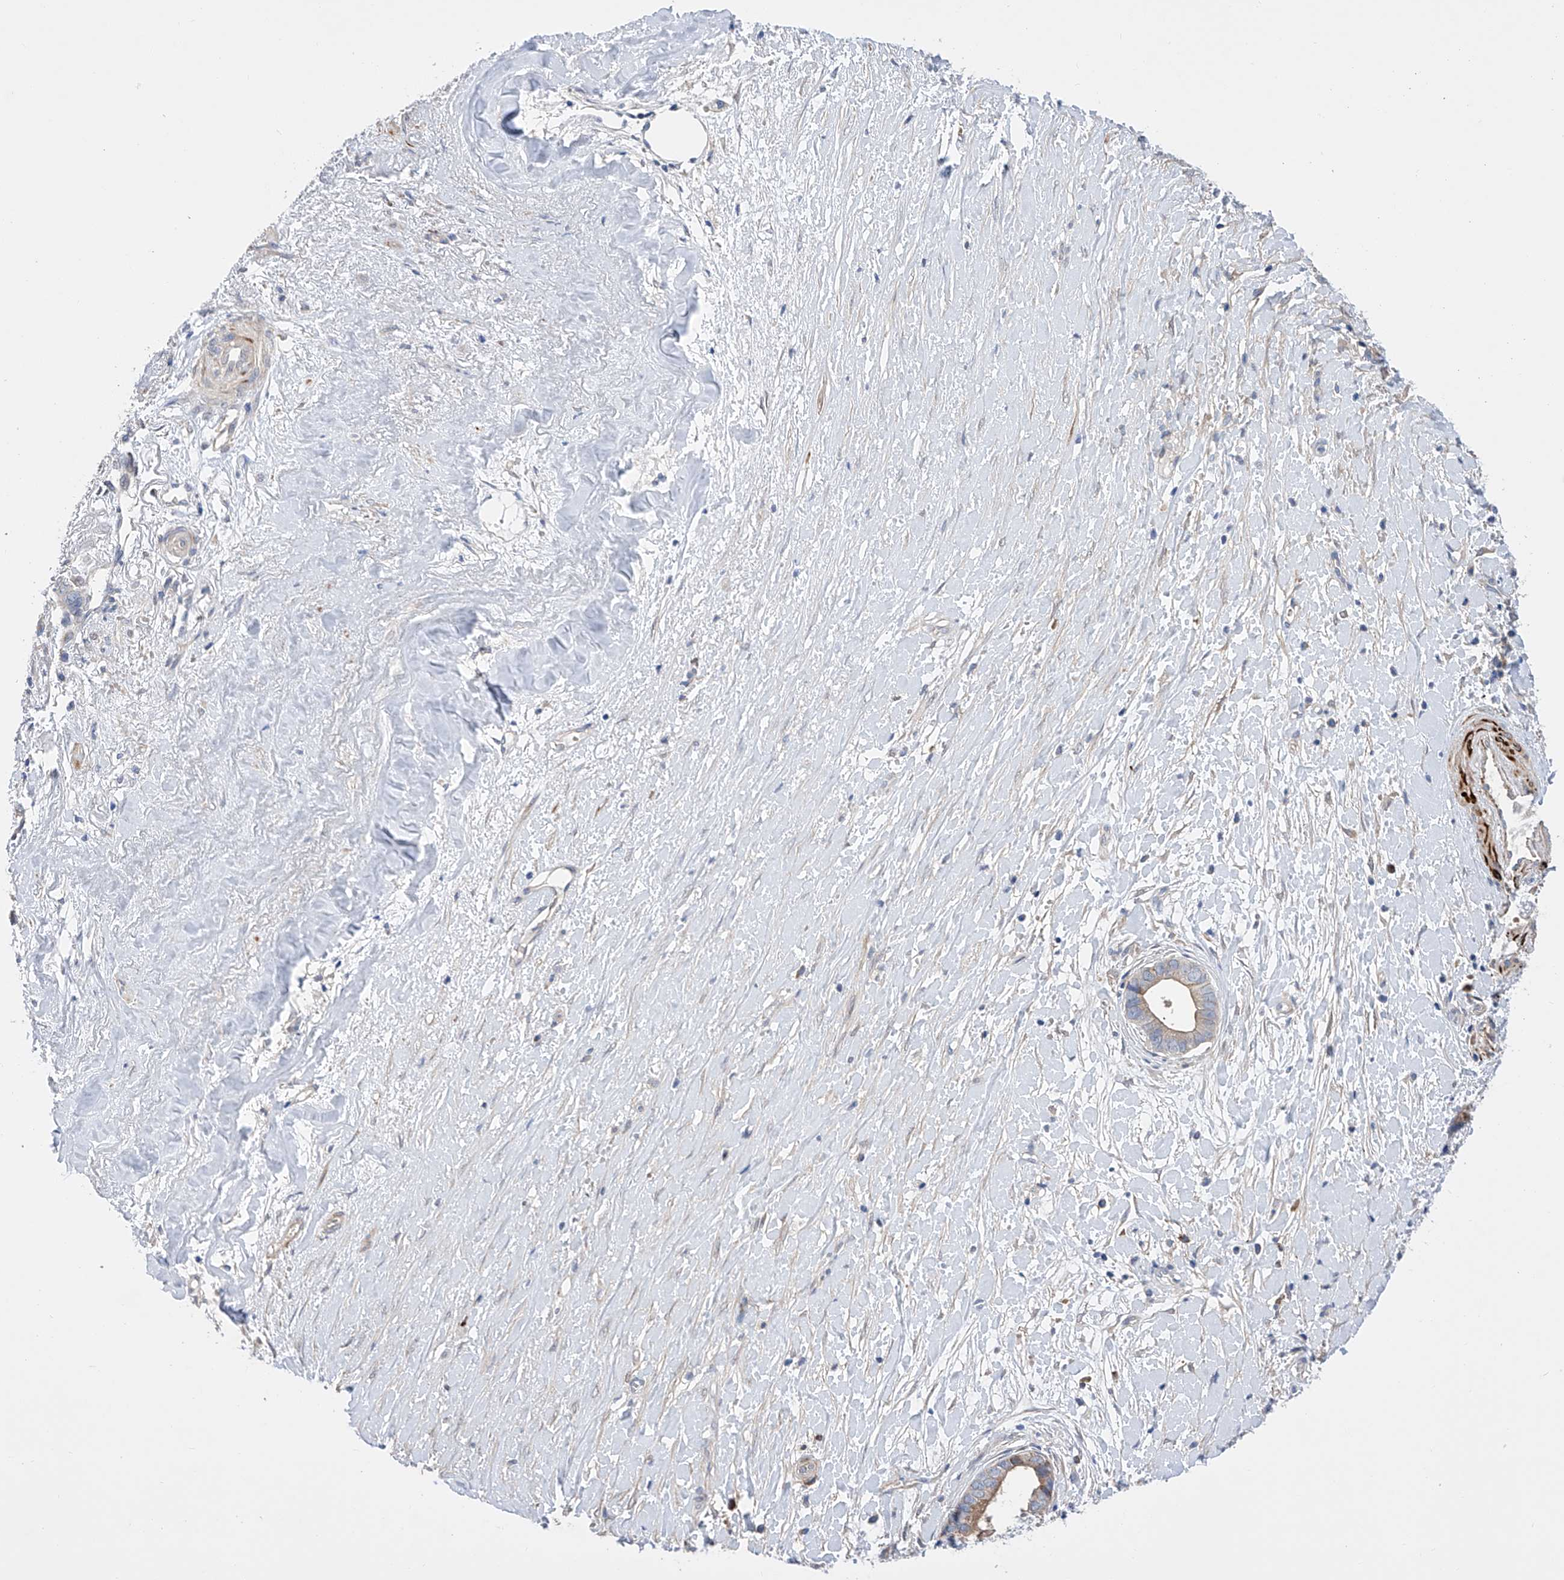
{"staining": {"intensity": "weak", "quantity": "<25%", "location": "cytoplasmic/membranous"}, "tissue": "liver cancer", "cell_type": "Tumor cells", "image_type": "cancer", "snomed": [{"axis": "morphology", "description": "Cholangiocarcinoma"}, {"axis": "topography", "description": "Liver"}], "caption": "Histopathology image shows no protein expression in tumor cells of liver cancer (cholangiocarcinoma) tissue.", "gene": "NFATC4", "patient": {"sex": "female", "age": 79}}